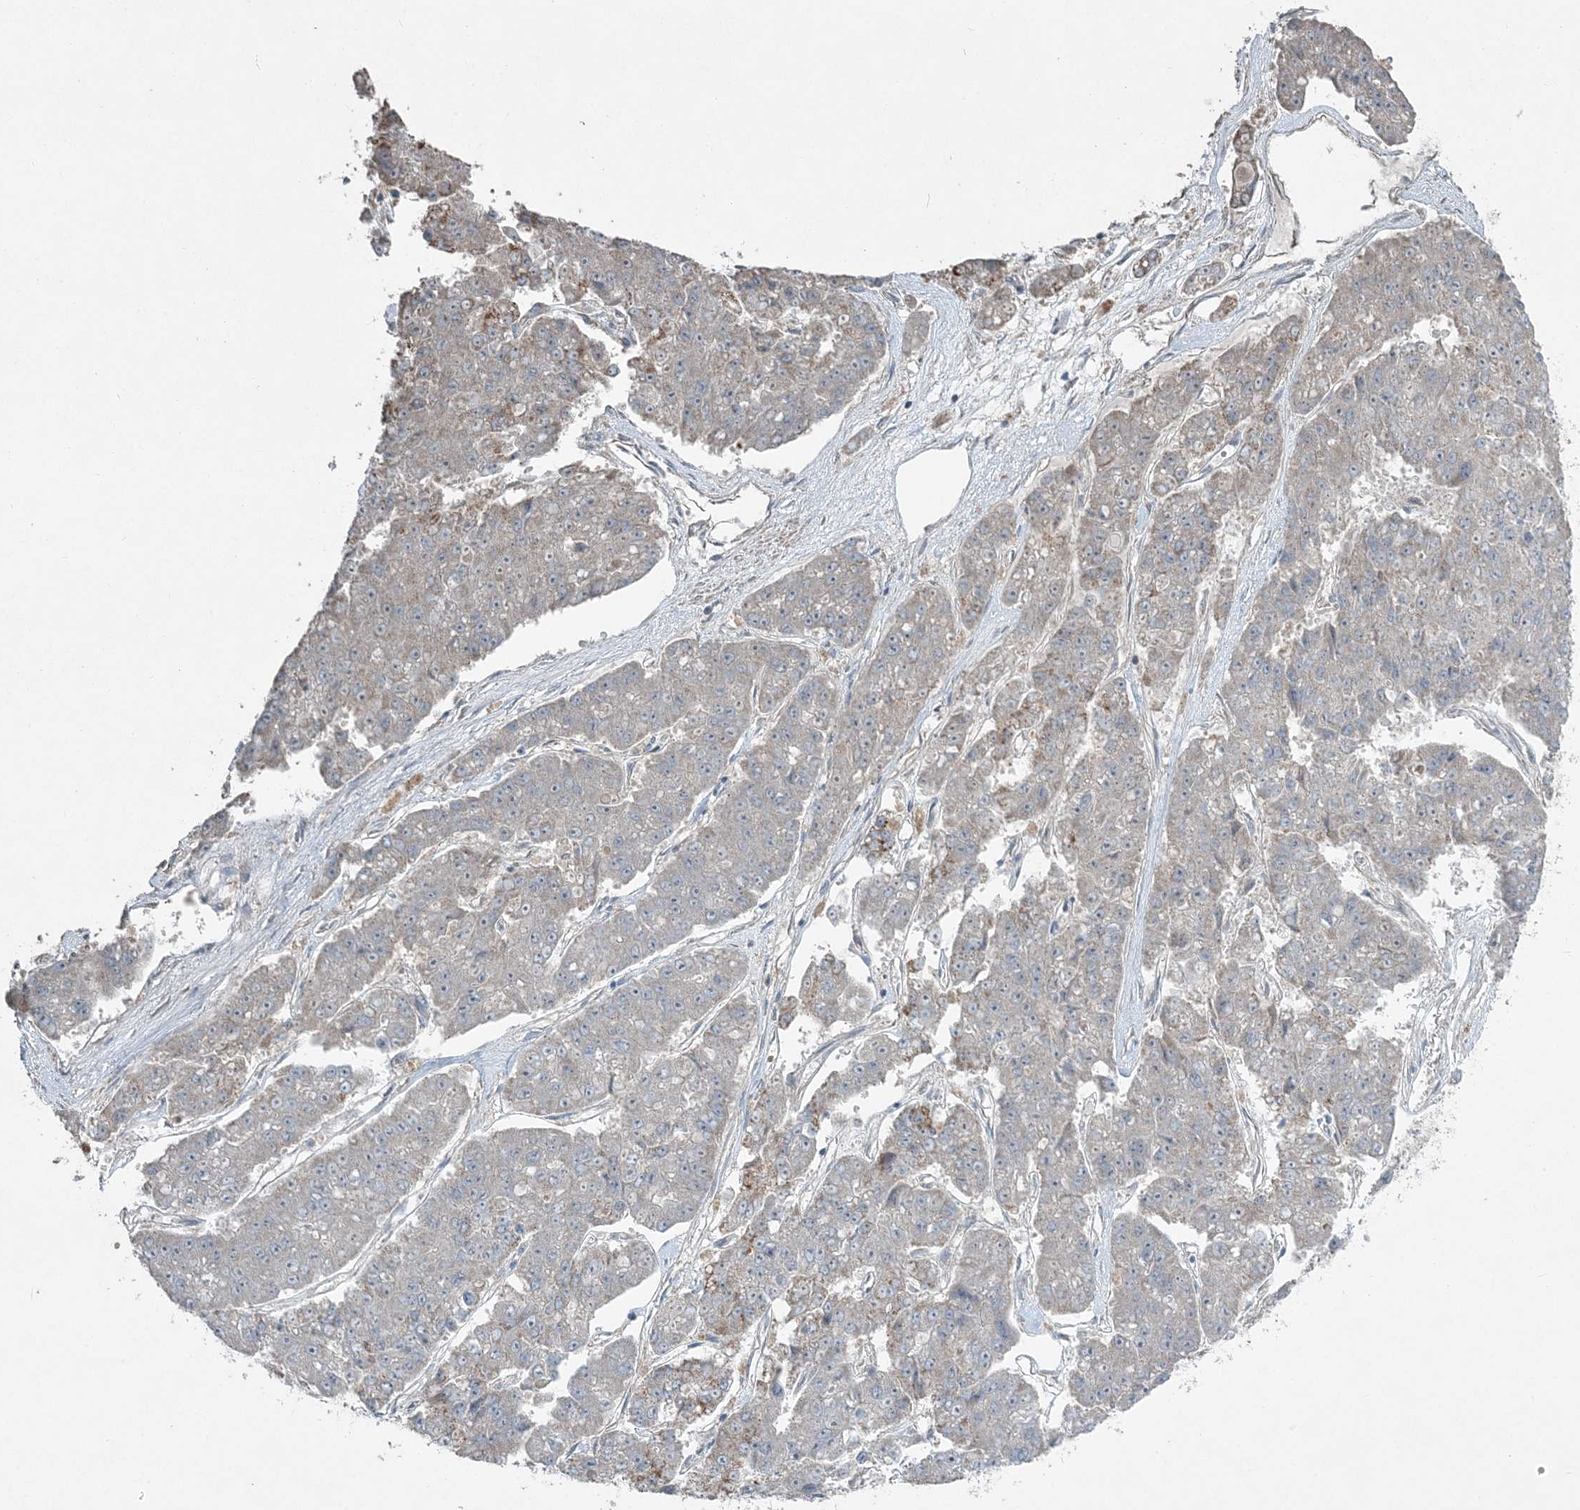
{"staining": {"intensity": "negative", "quantity": "none", "location": "none"}, "tissue": "pancreatic cancer", "cell_type": "Tumor cells", "image_type": "cancer", "snomed": [{"axis": "morphology", "description": "Adenocarcinoma, NOS"}, {"axis": "topography", "description": "Pancreas"}], "caption": "DAB immunohistochemical staining of pancreatic cancer reveals no significant positivity in tumor cells.", "gene": "SLC4A10", "patient": {"sex": "male", "age": 50}}